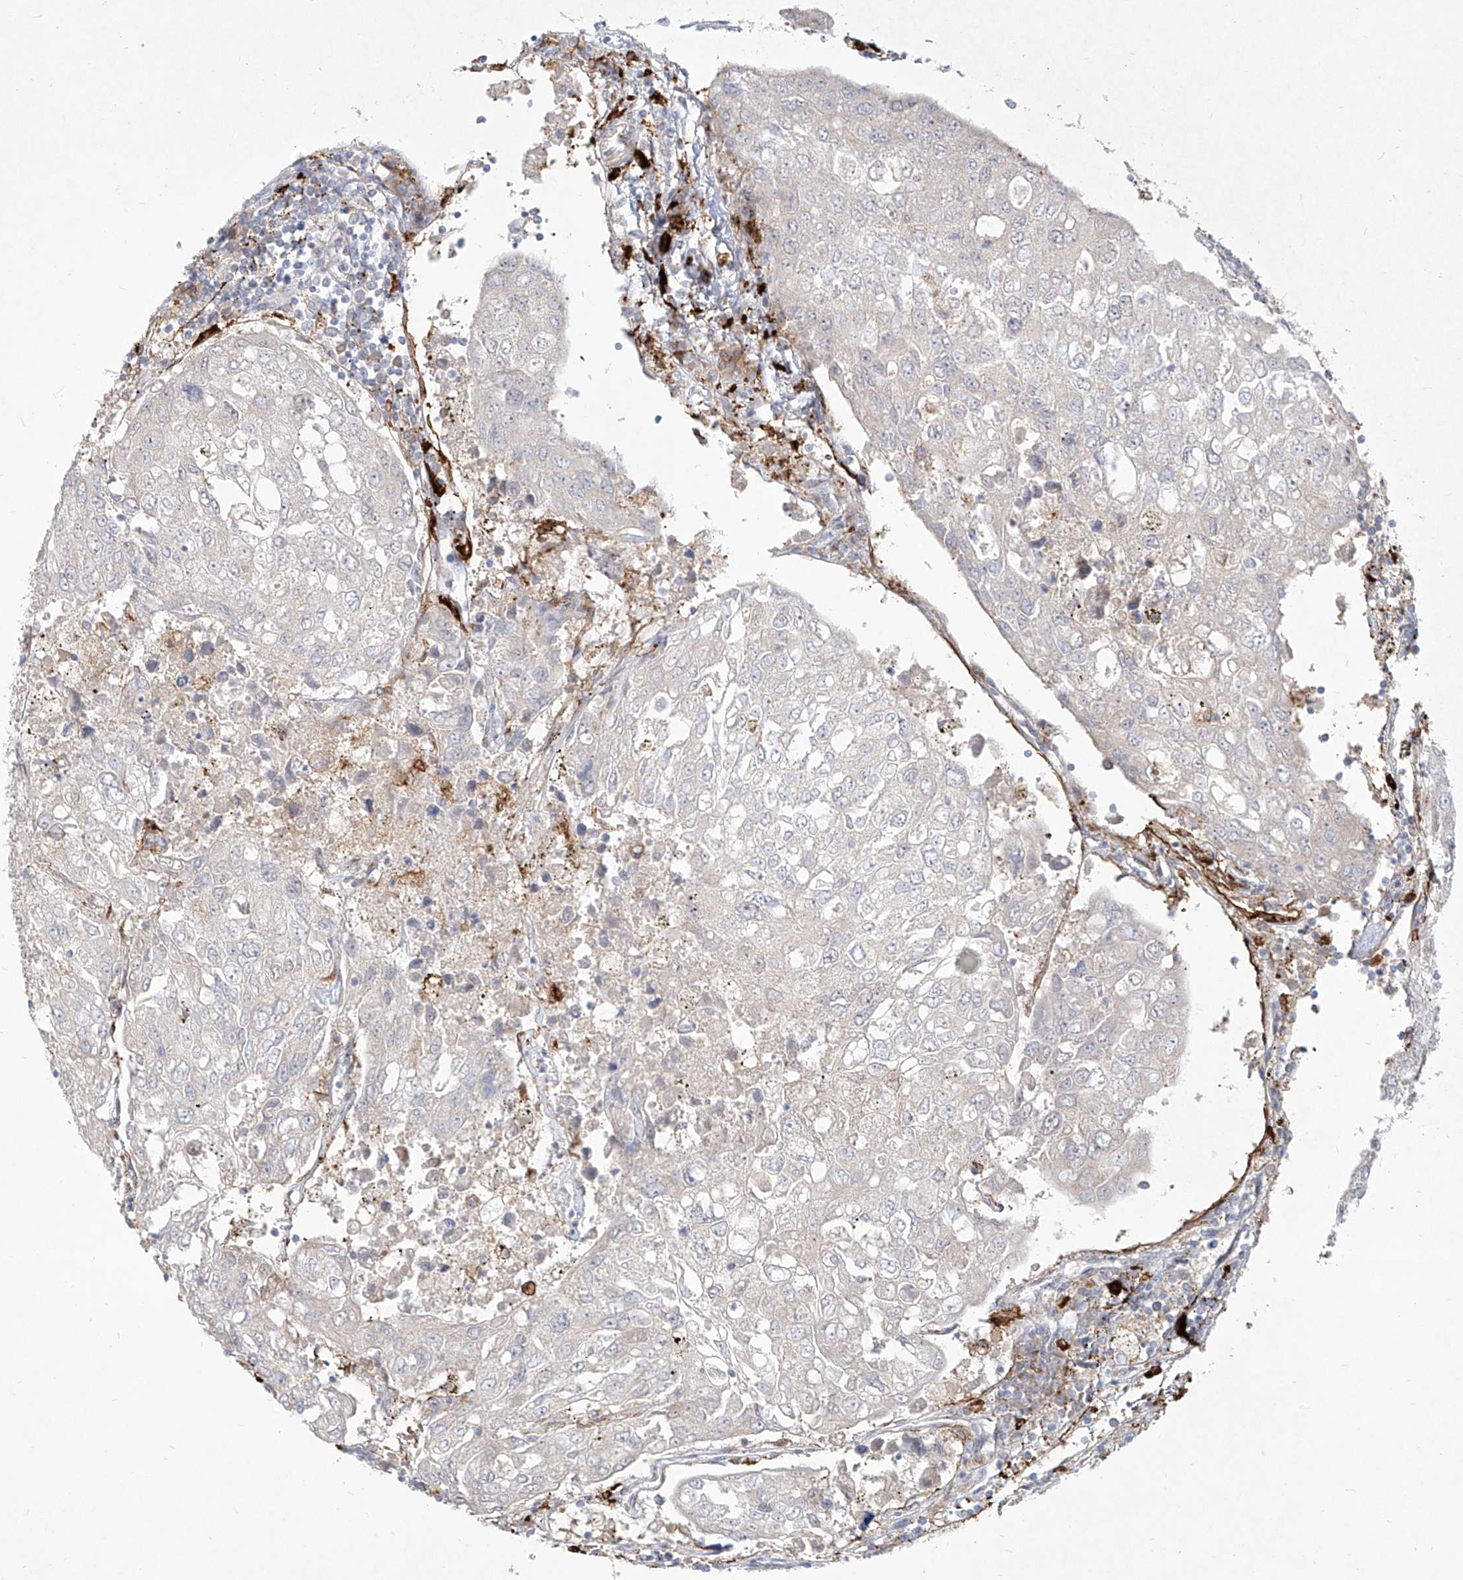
{"staining": {"intensity": "negative", "quantity": "none", "location": "none"}, "tissue": "urothelial cancer", "cell_type": "Tumor cells", "image_type": "cancer", "snomed": [{"axis": "morphology", "description": "Urothelial carcinoma, High grade"}, {"axis": "topography", "description": "Lymph node"}, {"axis": "topography", "description": "Urinary bladder"}], "caption": "The histopathology image reveals no significant positivity in tumor cells of urothelial carcinoma (high-grade).", "gene": "CD209", "patient": {"sex": "male", "age": 51}}